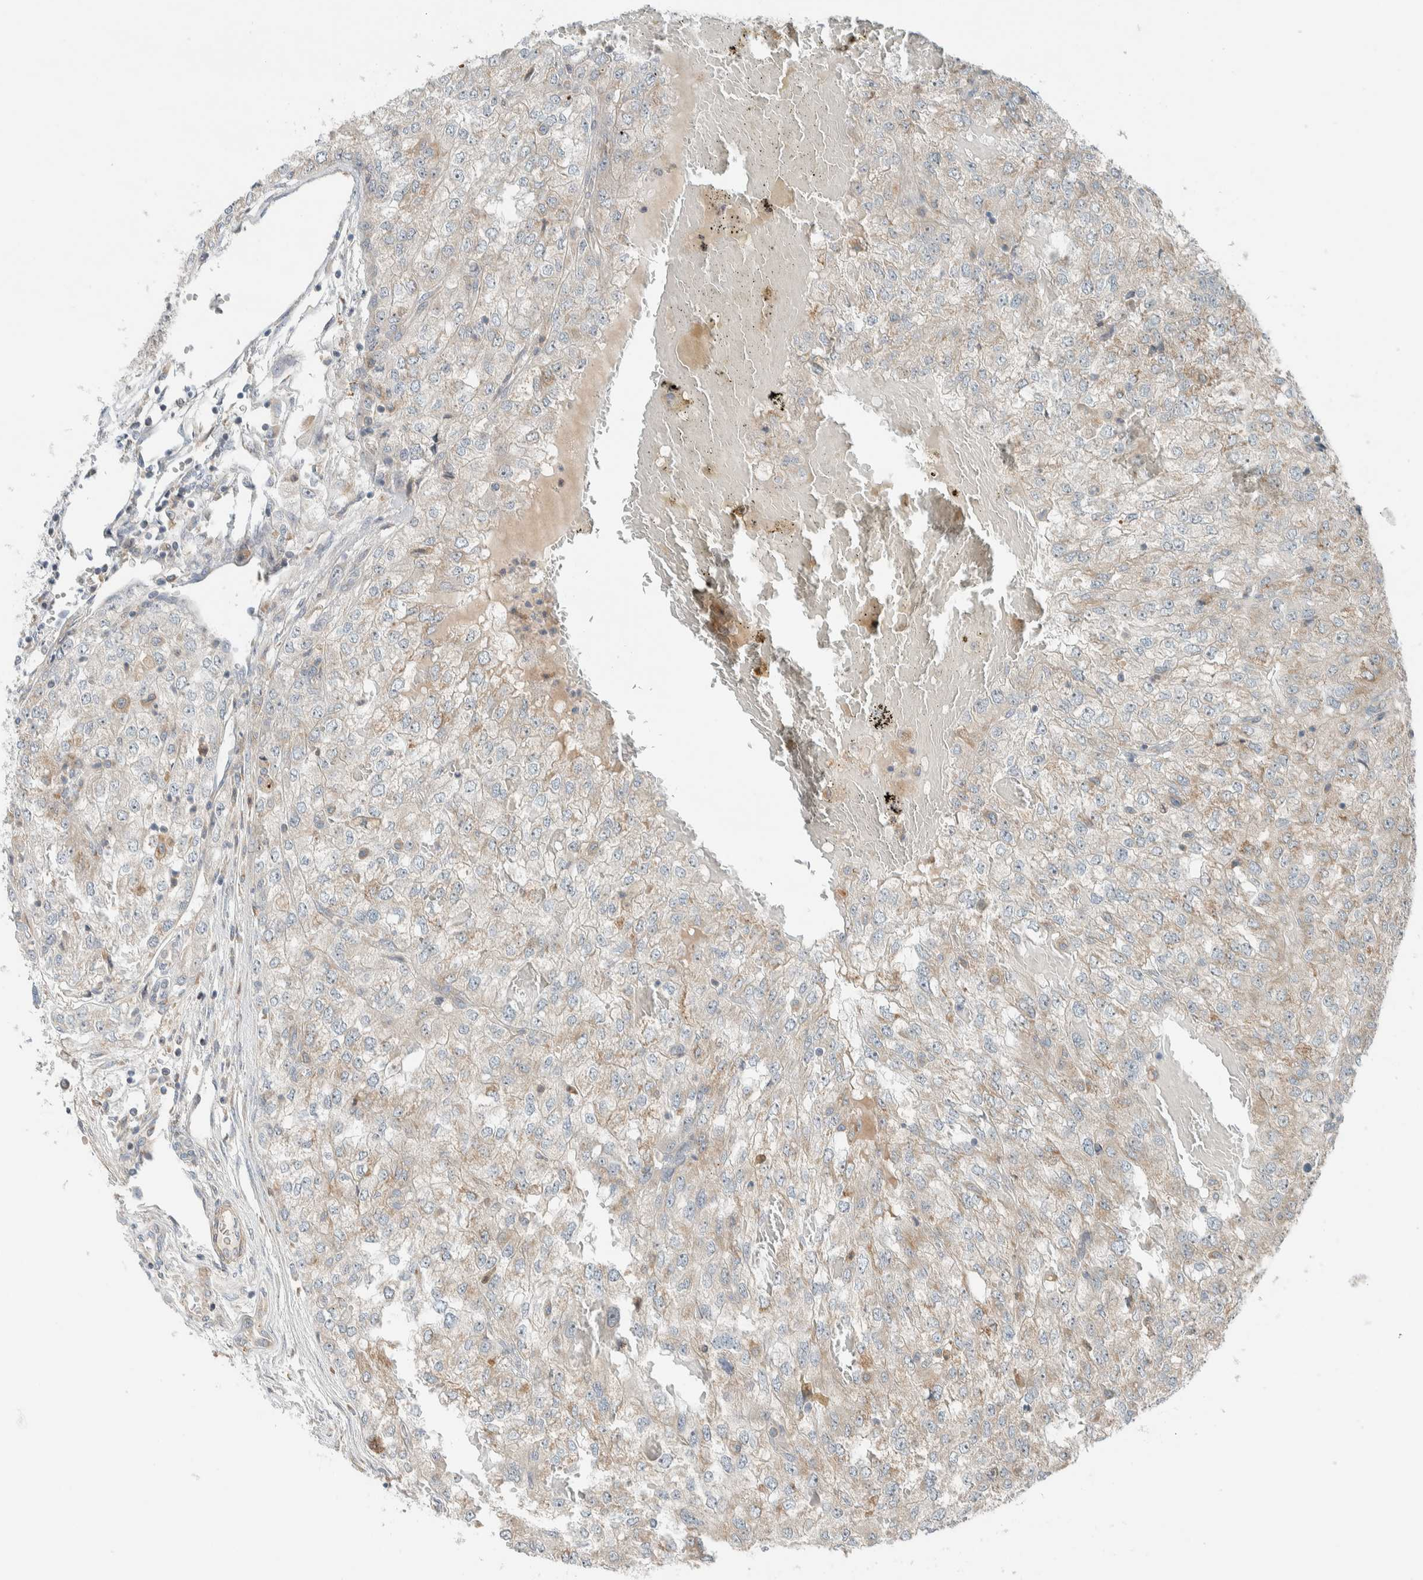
{"staining": {"intensity": "weak", "quantity": "<25%", "location": "cytoplasmic/membranous"}, "tissue": "renal cancer", "cell_type": "Tumor cells", "image_type": "cancer", "snomed": [{"axis": "morphology", "description": "Adenocarcinoma, NOS"}, {"axis": "topography", "description": "Kidney"}], "caption": "Histopathology image shows no protein positivity in tumor cells of renal cancer (adenocarcinoma) tissue.", "gene": "SLFN12L", "patient": {"sex": "female", "age": 54}}